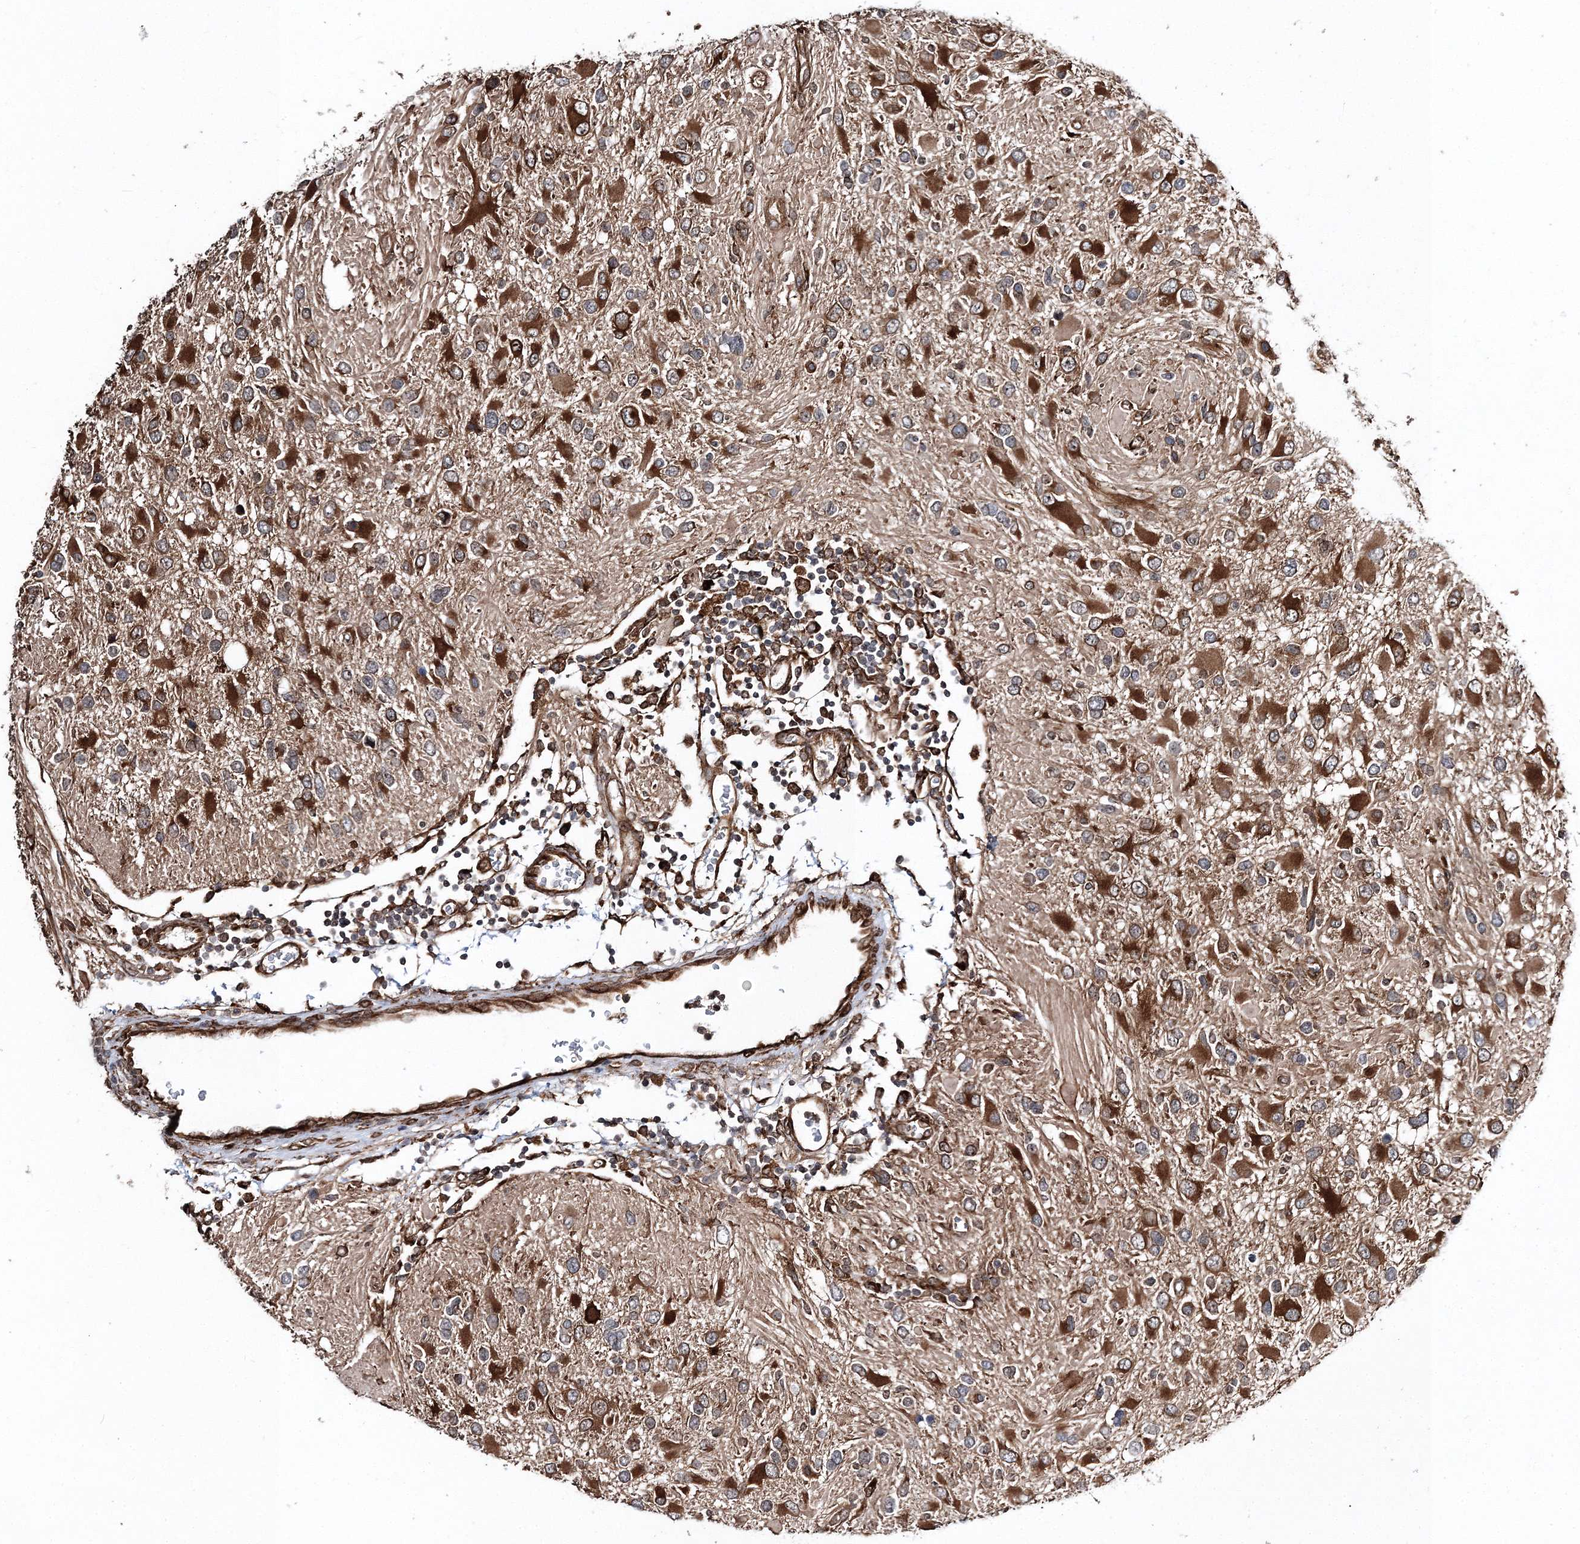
{"staining": {"intensity": "strong", "quantity": ">75%", "location": "cytoplasmic/membranous"}, "tissue": "glioma", "cell_type": "Tumor cells", "image_type": "cancer", "snomed": [{"axis": "morphology", "description": "Glioma, malignant, High grade"}, {"axis": "topography", "description": "Brain"}], "caption": "DAB (3,3'-diaminobenzidine) immunohistochemical staining of malignant glioma (high-grade) exhibits strong cytoplasmic/membranous protein staining in about >75% of tumor cells. (DAB (3,3'-diaminobenzidine) IHC with brightfield microscopy, high magnification).", "gene": "SCRN3", "patient": {"sex": "male", "age": 53}}